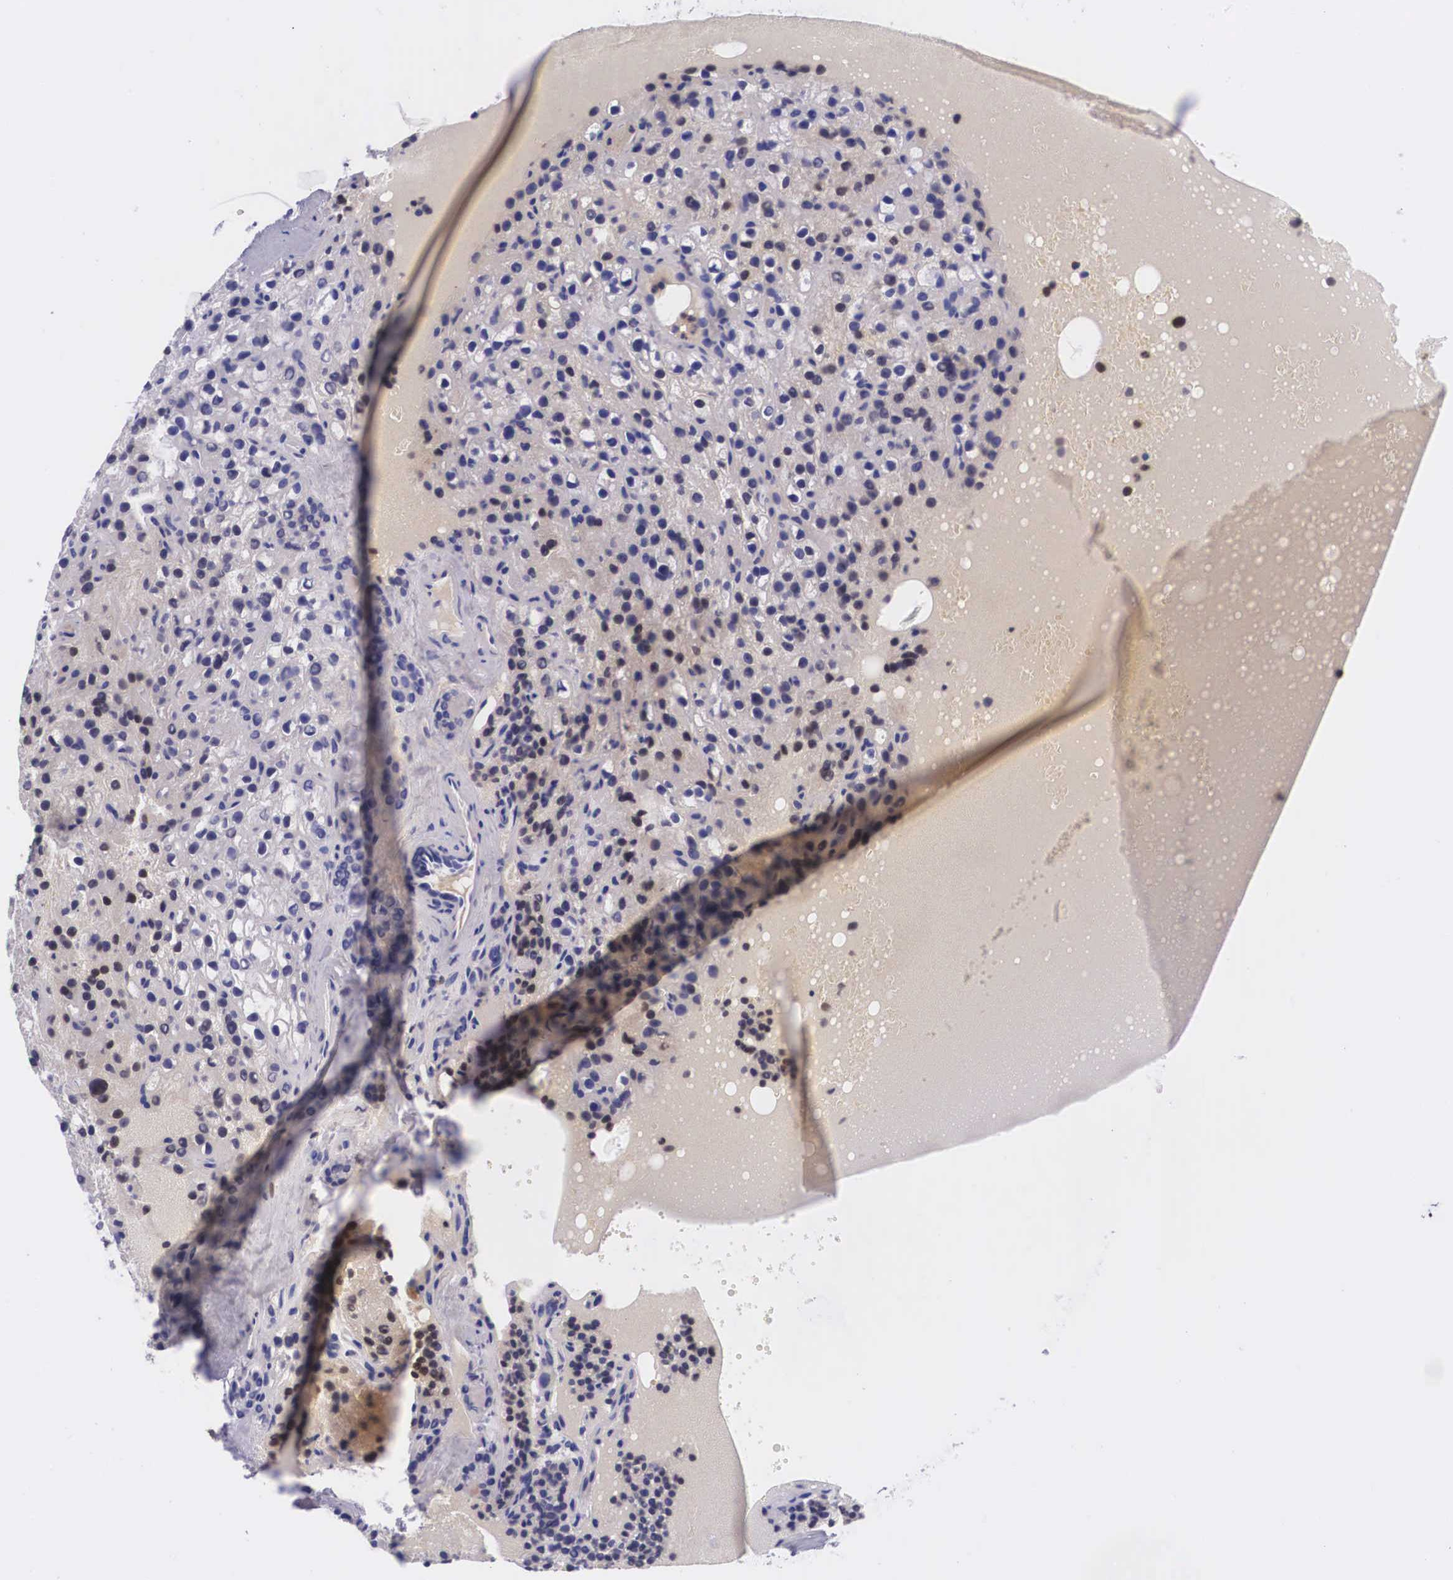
{"staining": {"intensity": "negative", "quantity": "none", "location": "none"}, "tissue": "parathyroid gland", "cell_type": "Glandular cells", "image_type": "normal", "snomed": [{"axis": "morphology", "description": "Normal tissue, NOS"}, {"axis": "topography", "description": "Parathyroid gland"}], "caption": "Immunohistochemistry (IHC) micrograph of benign parathyroid gland: parathyroid gland stained with DAB exhibits no significant protein expression in glandular cells.", "gene": "PLG", "patient": {"sex": "female", "age": 71}}